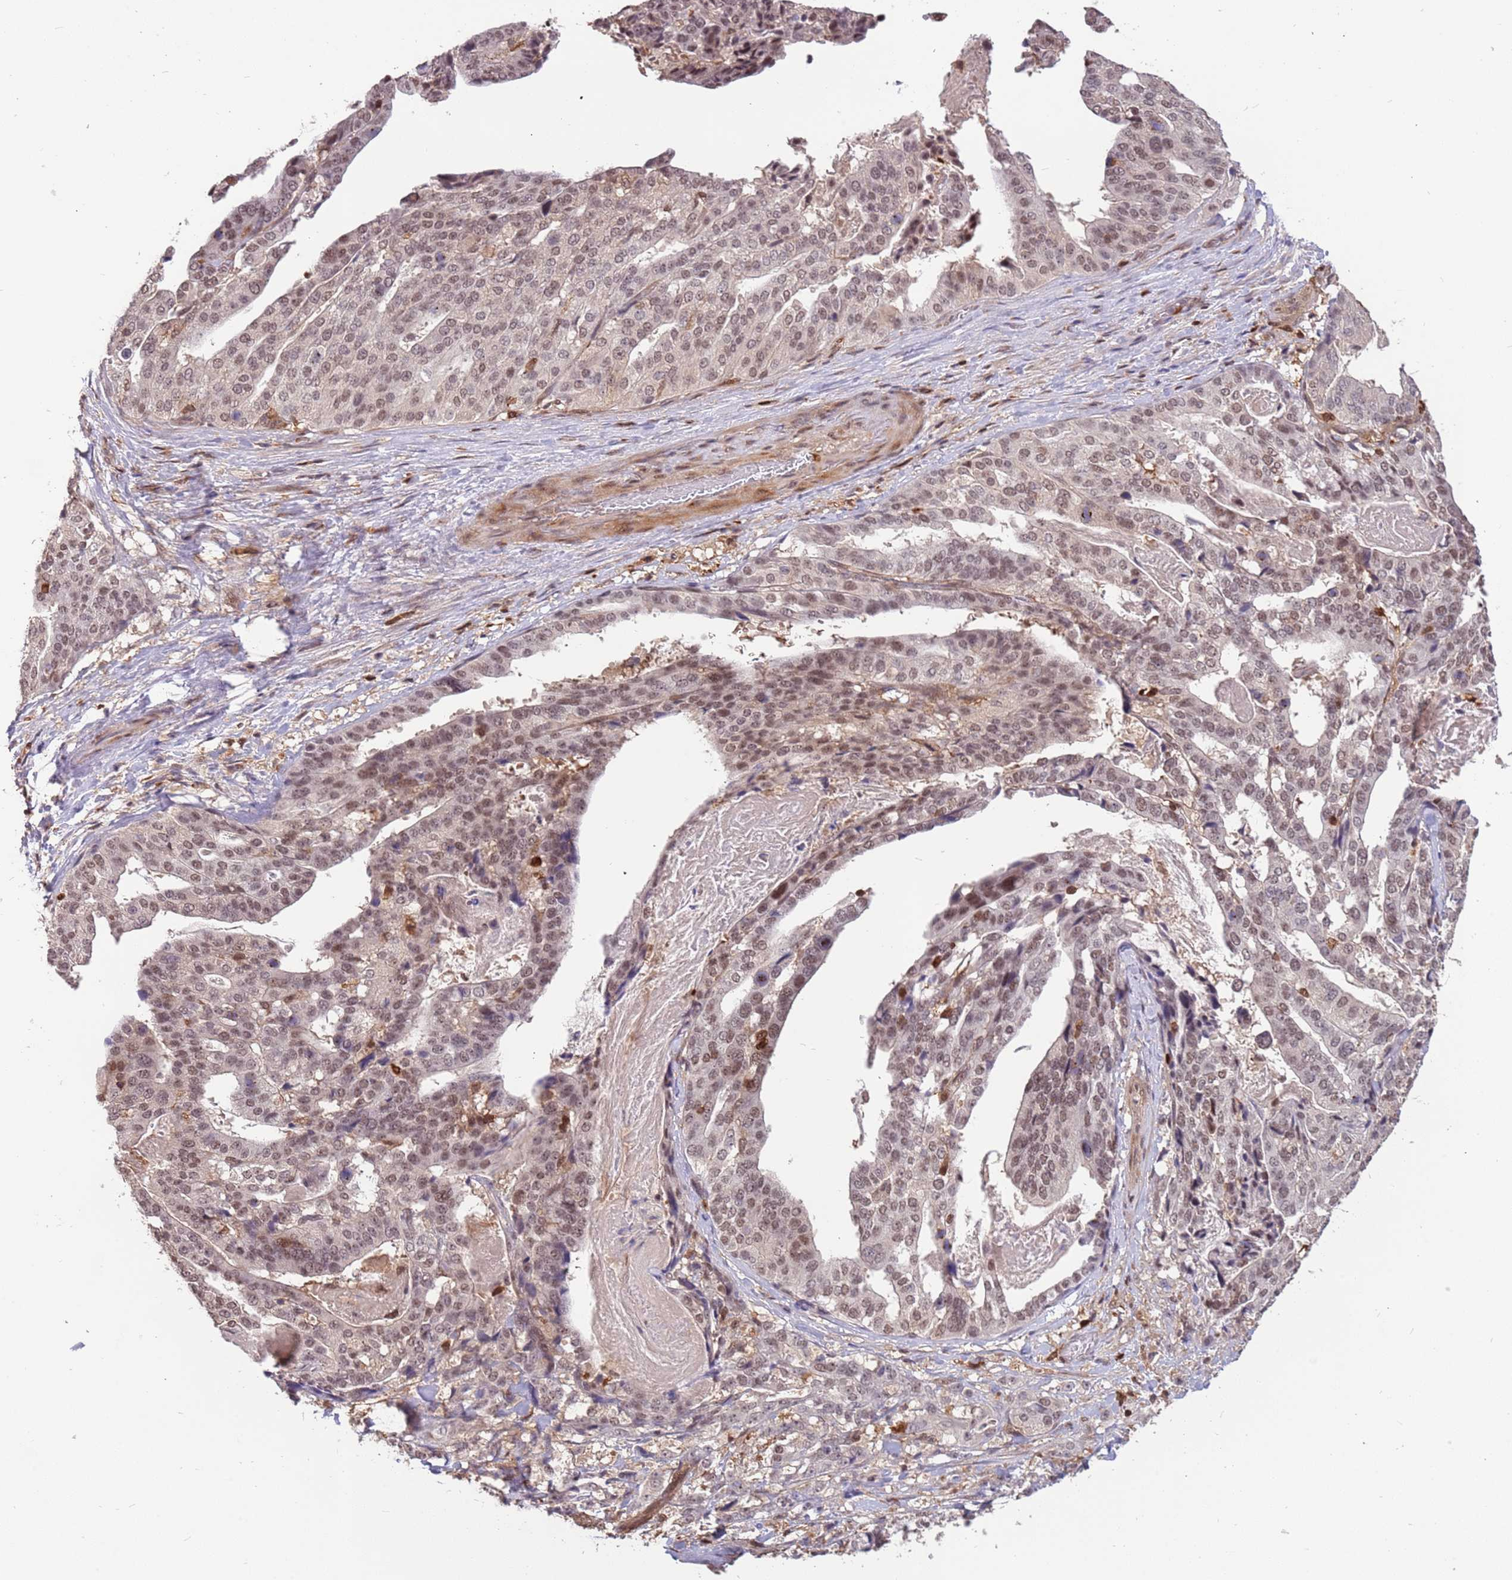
{"staining": {"intensity": "moderate", "quantity": ">75%", "location": "nuclear"}, "tissue": "stomach cancer", "cell_type": "Tumor cells", "image_type": "cancer", "snomed": [{"axis": "morphology", "description": "Adenocarcinoma, NOS"}, {"axis": "topography", "description": "Stomach"}], "caption": "High-power microscopy captured an immunohistochemistry photomicrograph of adenocarcinoma (stomach), revealing moderate nuclear staining in about >75% of tumor cells.", "gene": "GBP2", "patient": {"sex": "male", "age": 48}}